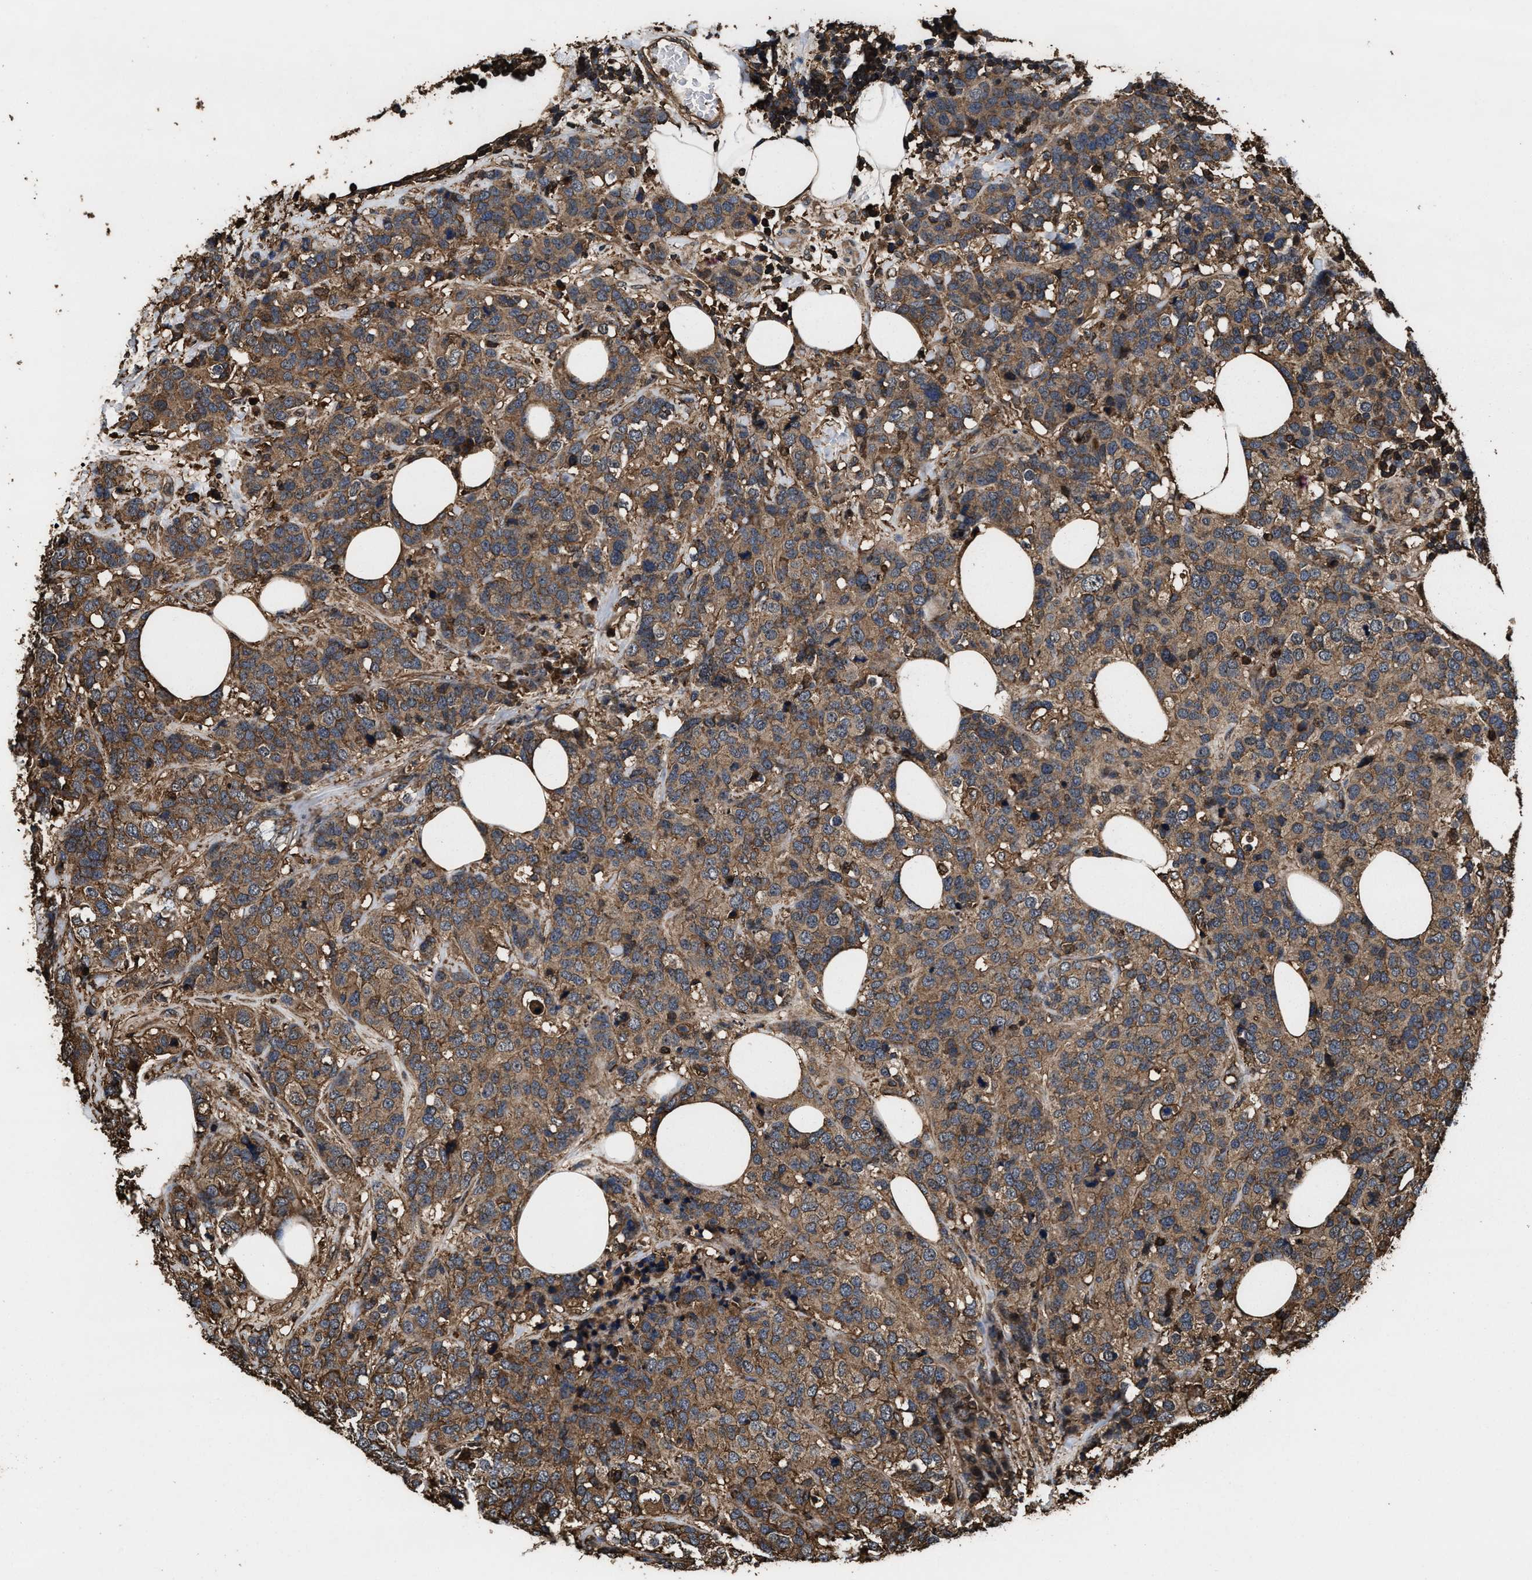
{"staining": {"intensity": "moderate", "quantity": ">75%", "location": "cytoplasmic/membranous"}, "tissue": "breast cancer", "cell_type": "Tumor cells", "image_type": "cancer", "snomed": [{"axis": "morphology", "description": "Lobular carcinoma"}, {"axis": "topography", "description": "Breast"}], "caption": "This image displays immunohistochemistry (IHC) staining of human breast cancer, with medium moderate cytoplasmic/membranous staining in approximately >75% of tumor cells.", "gene": "KBTBD2", "patient": {"sex": "female", "age": 59}}